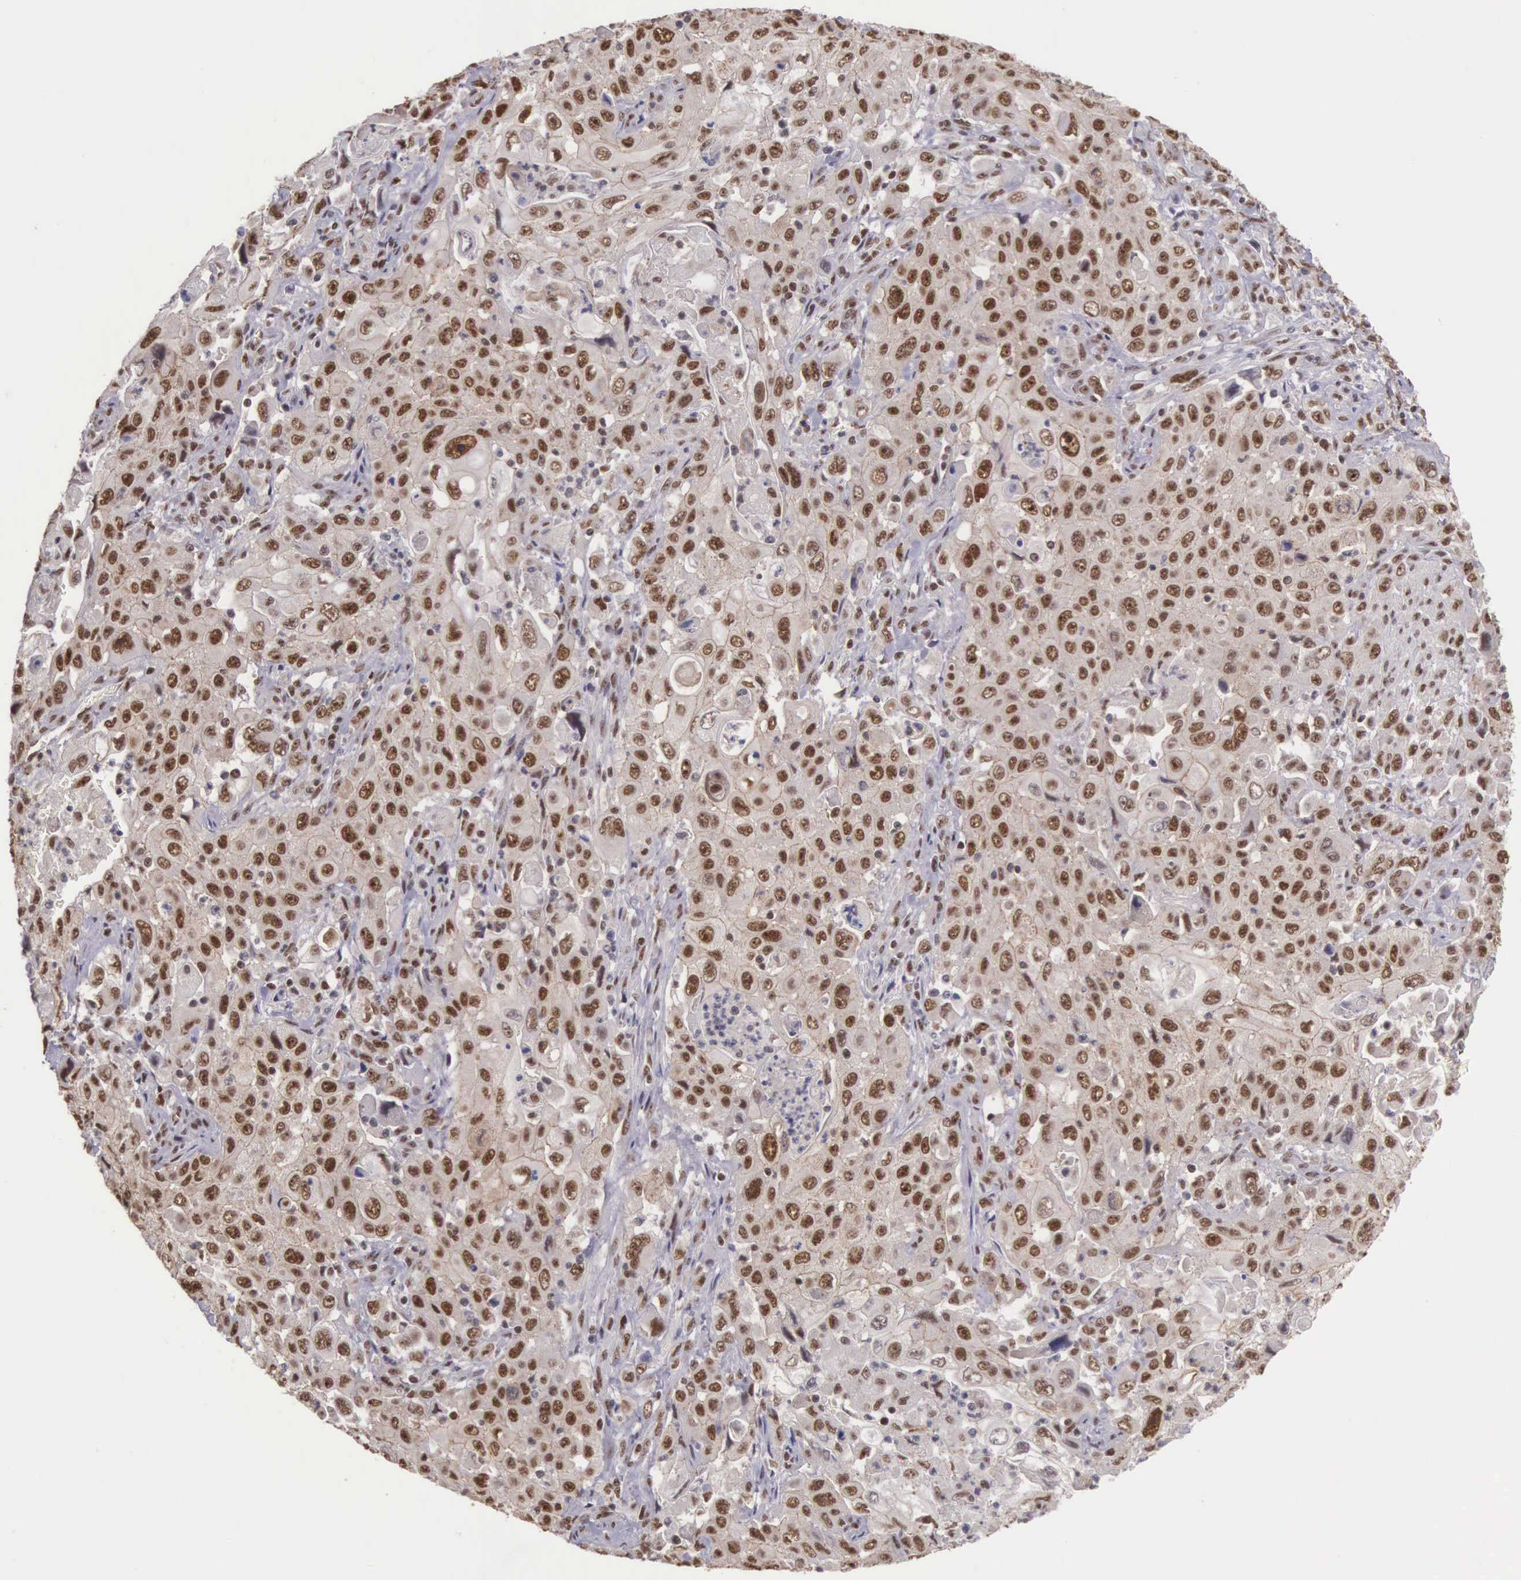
{"staining": {"intensity": "moderate", "quantity": ">75%", "location": "cytoplasmic/membranous,nuclear"}, "tissue": "pancreatic cancer", "cell_type": "Tumor cells", "image_type": "cancer", "snomed": [{"axis": "morphology", "description": "Adenocarcinoma, NOS"}, {"axis": "topography", "description": "Pancreas"}], "caption": "IHC photomicrograph of pancreatic cancer stained for a protein (brown), which reveals medium levels of moderate cytoplasmic/membranous and nuclear staining in approximately >75% of tumor cells.", "gene": "POLR2F", "patient": {"sex": "male", "age": 70}}